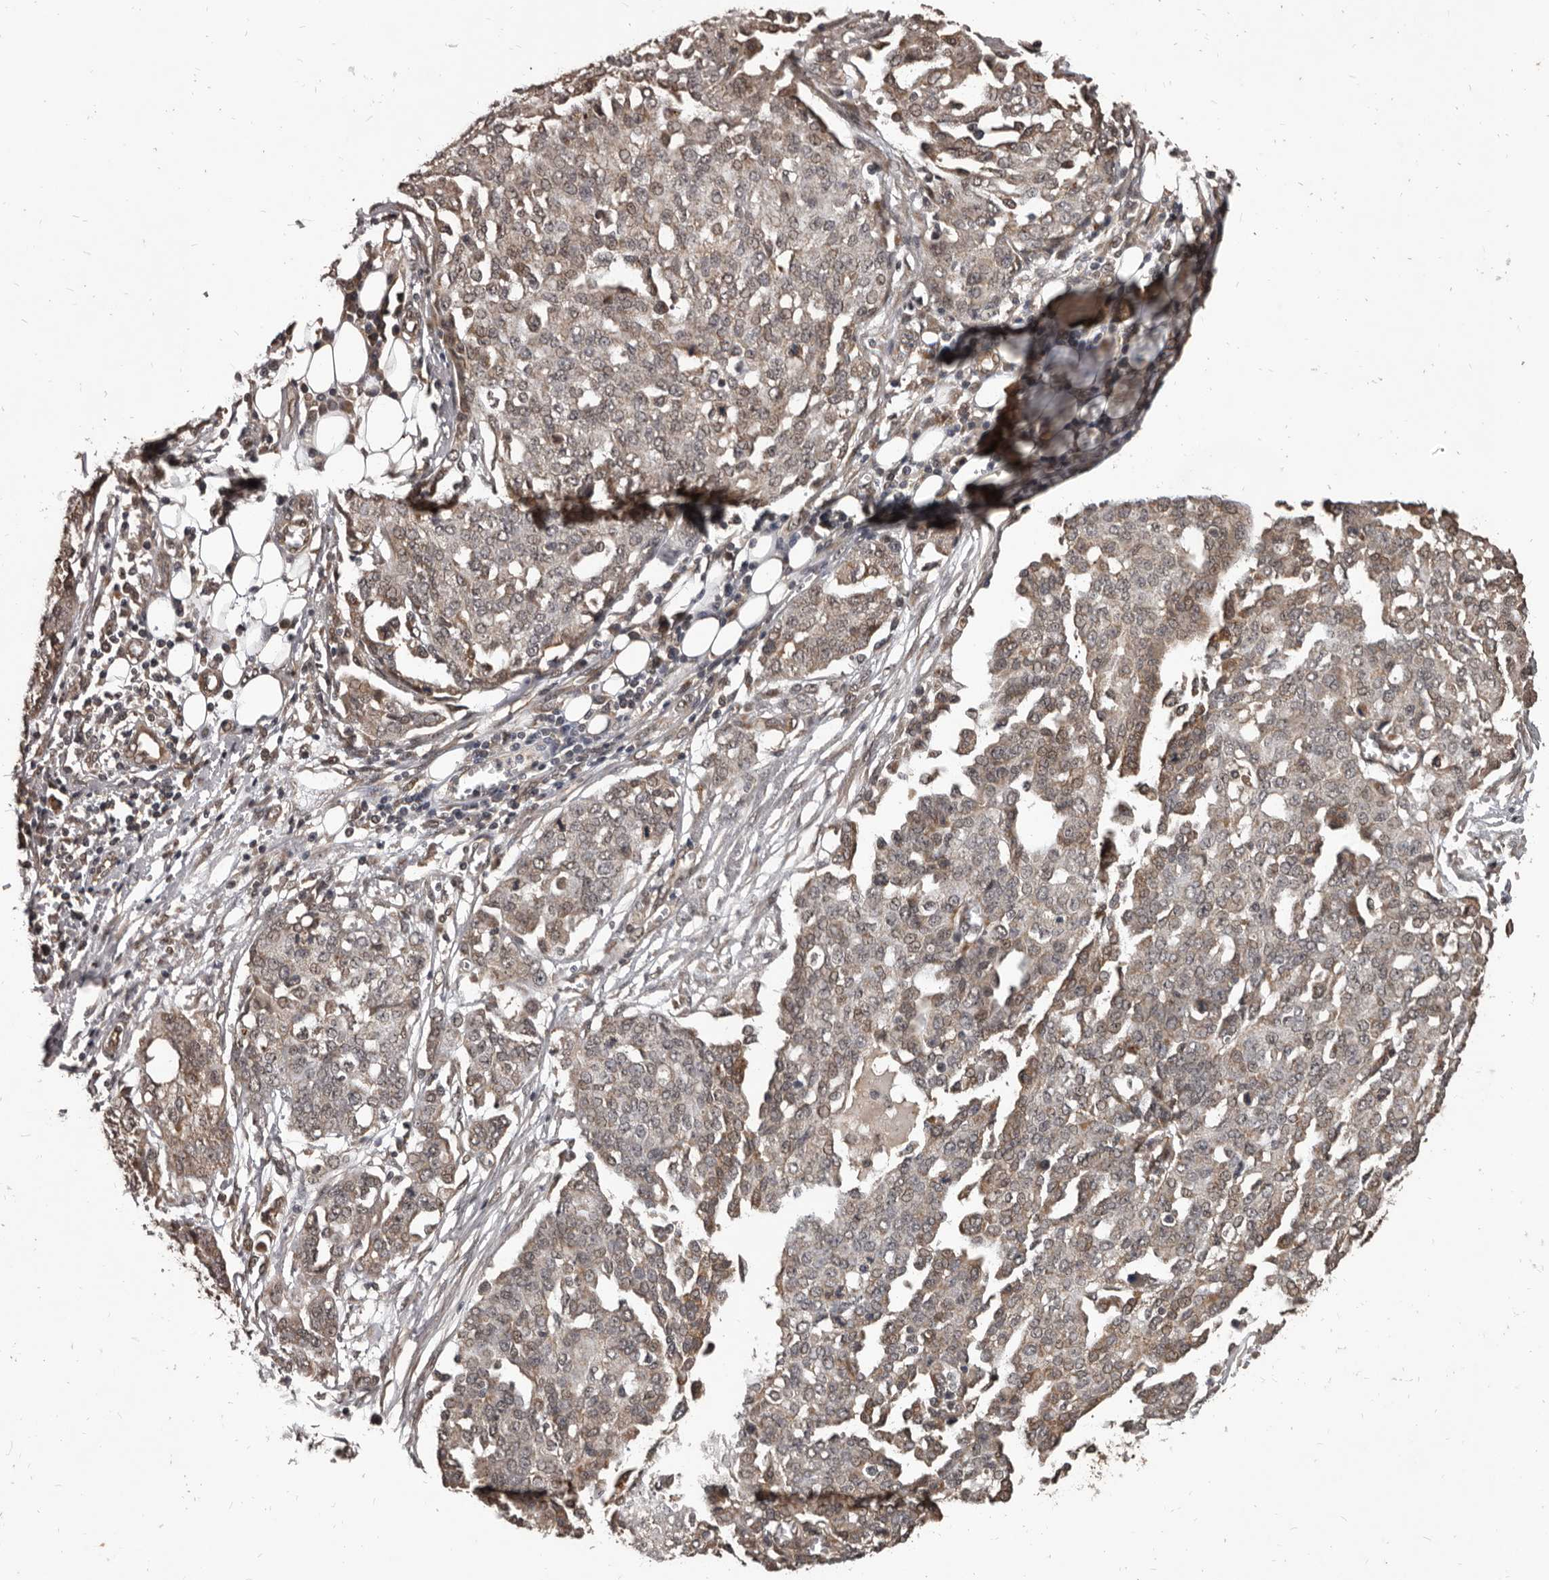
{"staining": {"intensity": "weak", "quantity": ">75%", "location": "nuclear"}, "tissue": "ovarian cancer", "cell_type": "Tumor cells", "image_type": "cancer", "snomed": [{"axis": "morphology", "description": "Cystadenocarcinoma, serous, NOS"}, {"axis": "topography", "description": "Soft tissue"}, {"axis": "topography", "description": "Ovary"}], "caption": "Immunohistochemistry of human ovarian cancer shows low levels of weak nuclear expression in about >75% of tumor cells.", "gene": "AHR", "patient": {"sex": "female", "age": 57}}